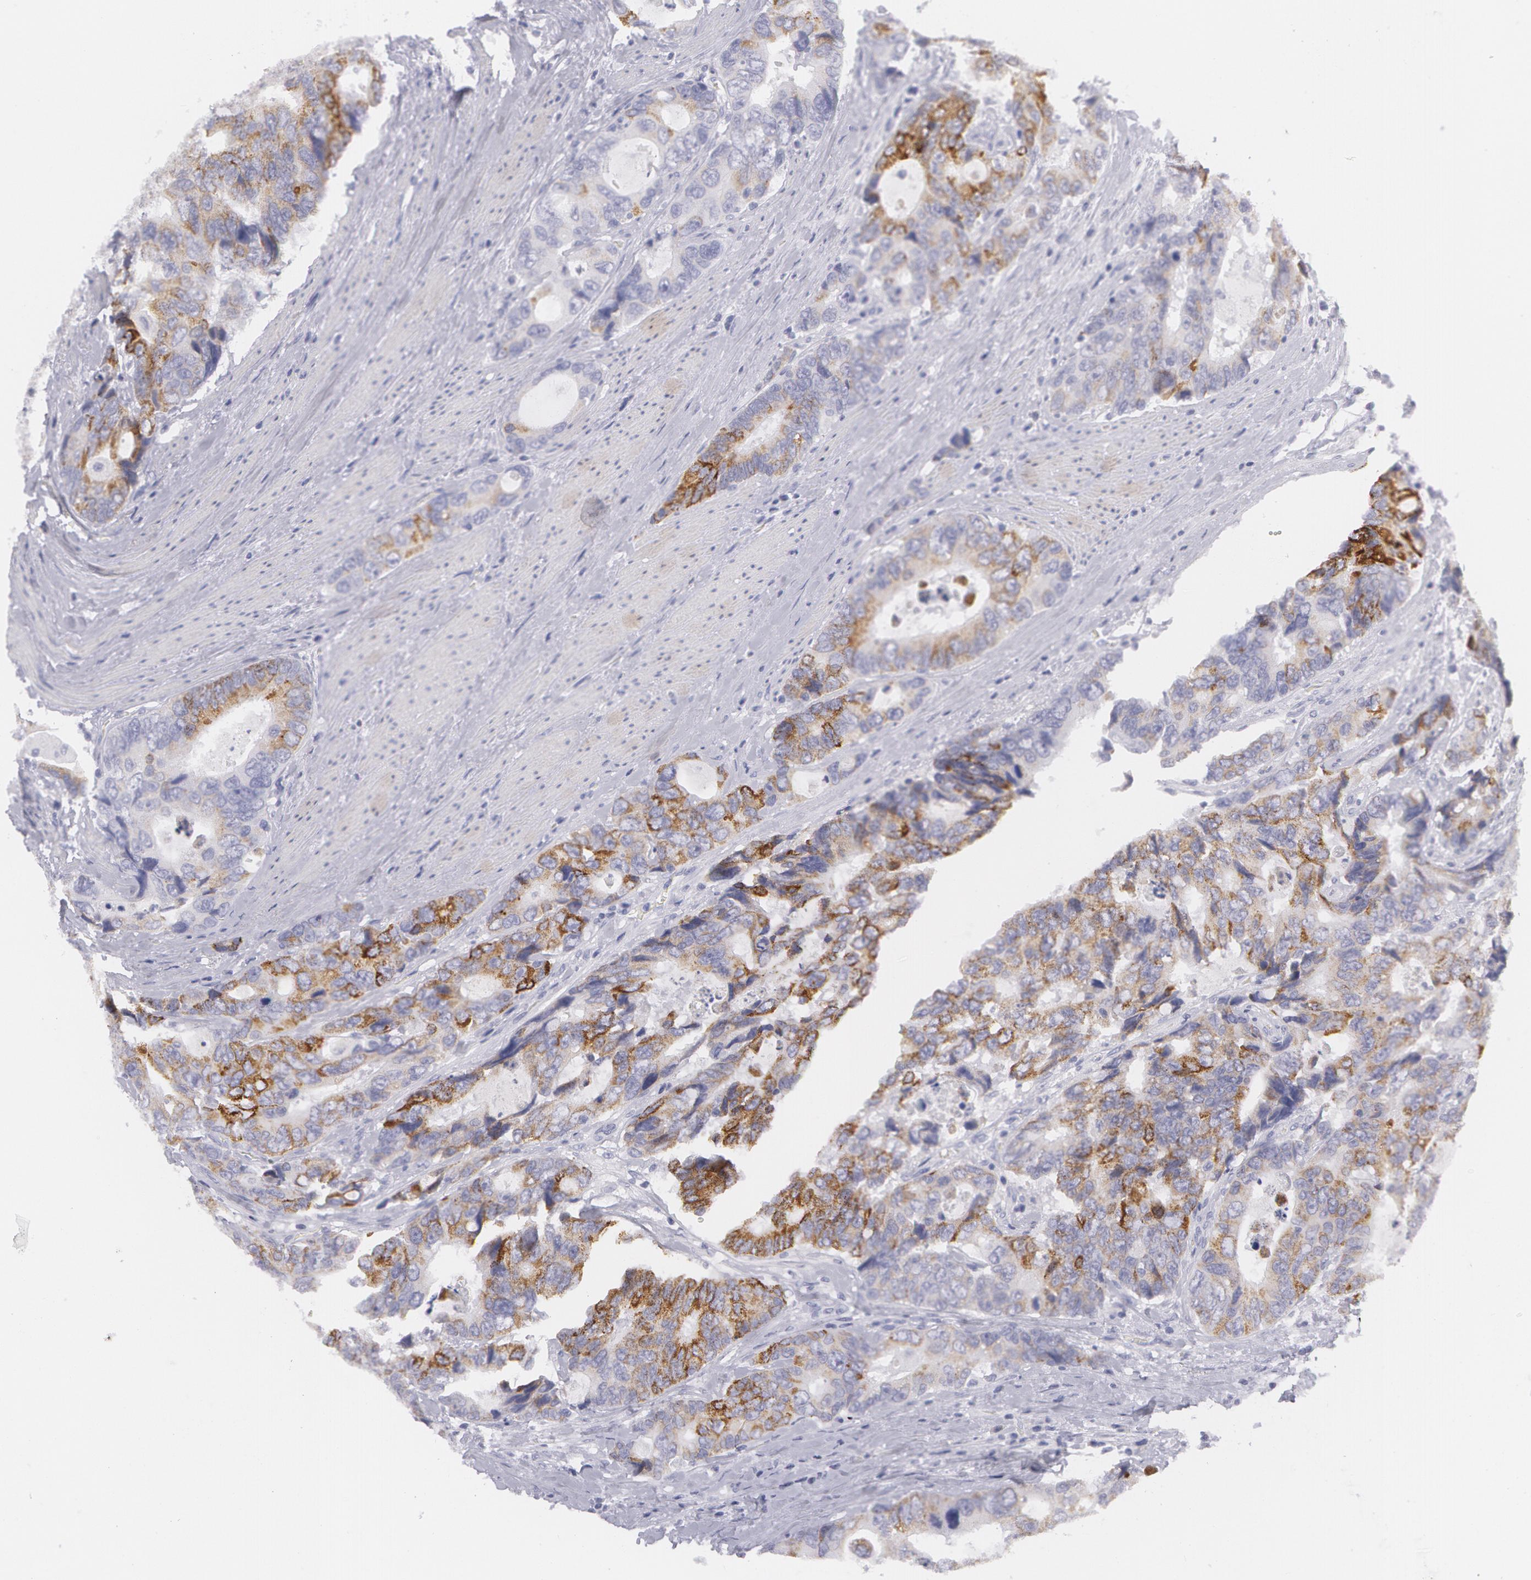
{"staining": {"intensity": "moderate", "quantity": "25%-75%", "location": "cytoplasmic/membranous"}, "tissue": "colorectal cancer", "cell_type": "Tumor cells", "image_type": "cancer", "snomed": [{"axis": "morphology", "description": "Adenocarcinoma, NOS"}, {"axis": "topography", "description": "Rectum"}], "caption": "The histopathology image displays immunohistochemical staining of colorectal cancer. There is moderate cytoplasmic/membranous expression is present in about 25%-75% of tumor cells.", "gene": "AMACR", "patient": {"sex": "female", "age": 67}}